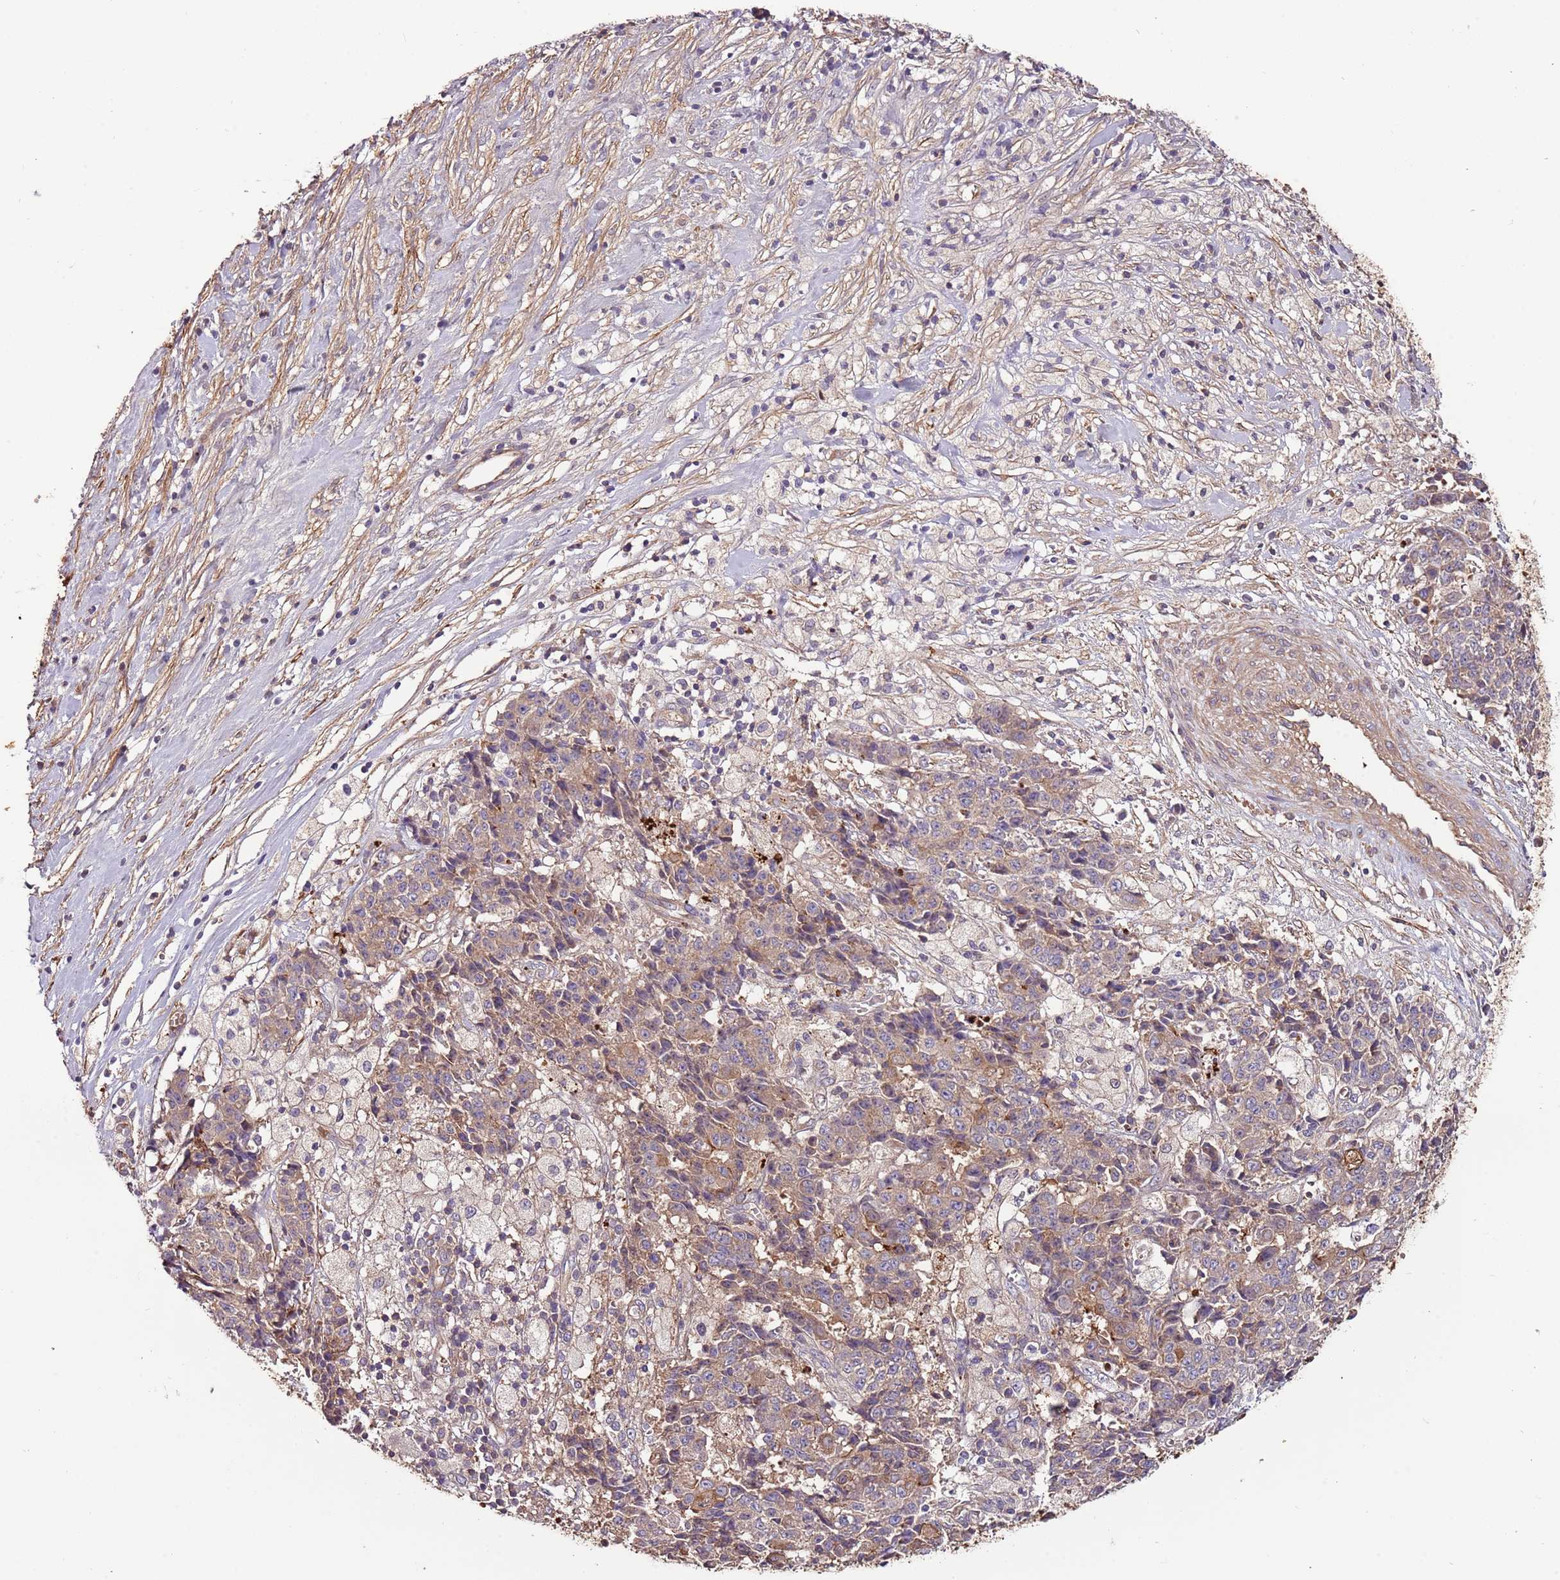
{"staining": {"intensity": "weak", "quantity": "25%-75%", "location": "cytoplasmic/membranous"}, "tissue": "ovarian cancer", "cell_type": "Tumor cells", "image_type": "cancer", "snomed": [{"axis": "morphology", "description": "Carcinoma, endometroid"}, {"axis": "topography", "description": "Ovary"}], "caption": "Brown immunohistochemical staining in endometroid carcinoma (ovarian) reveals weak cytoplasmic/membranous staining in about 25%-75% of tumor cells.", "gene": "DENR", "patient": {"sex": "female", "age": 42}}